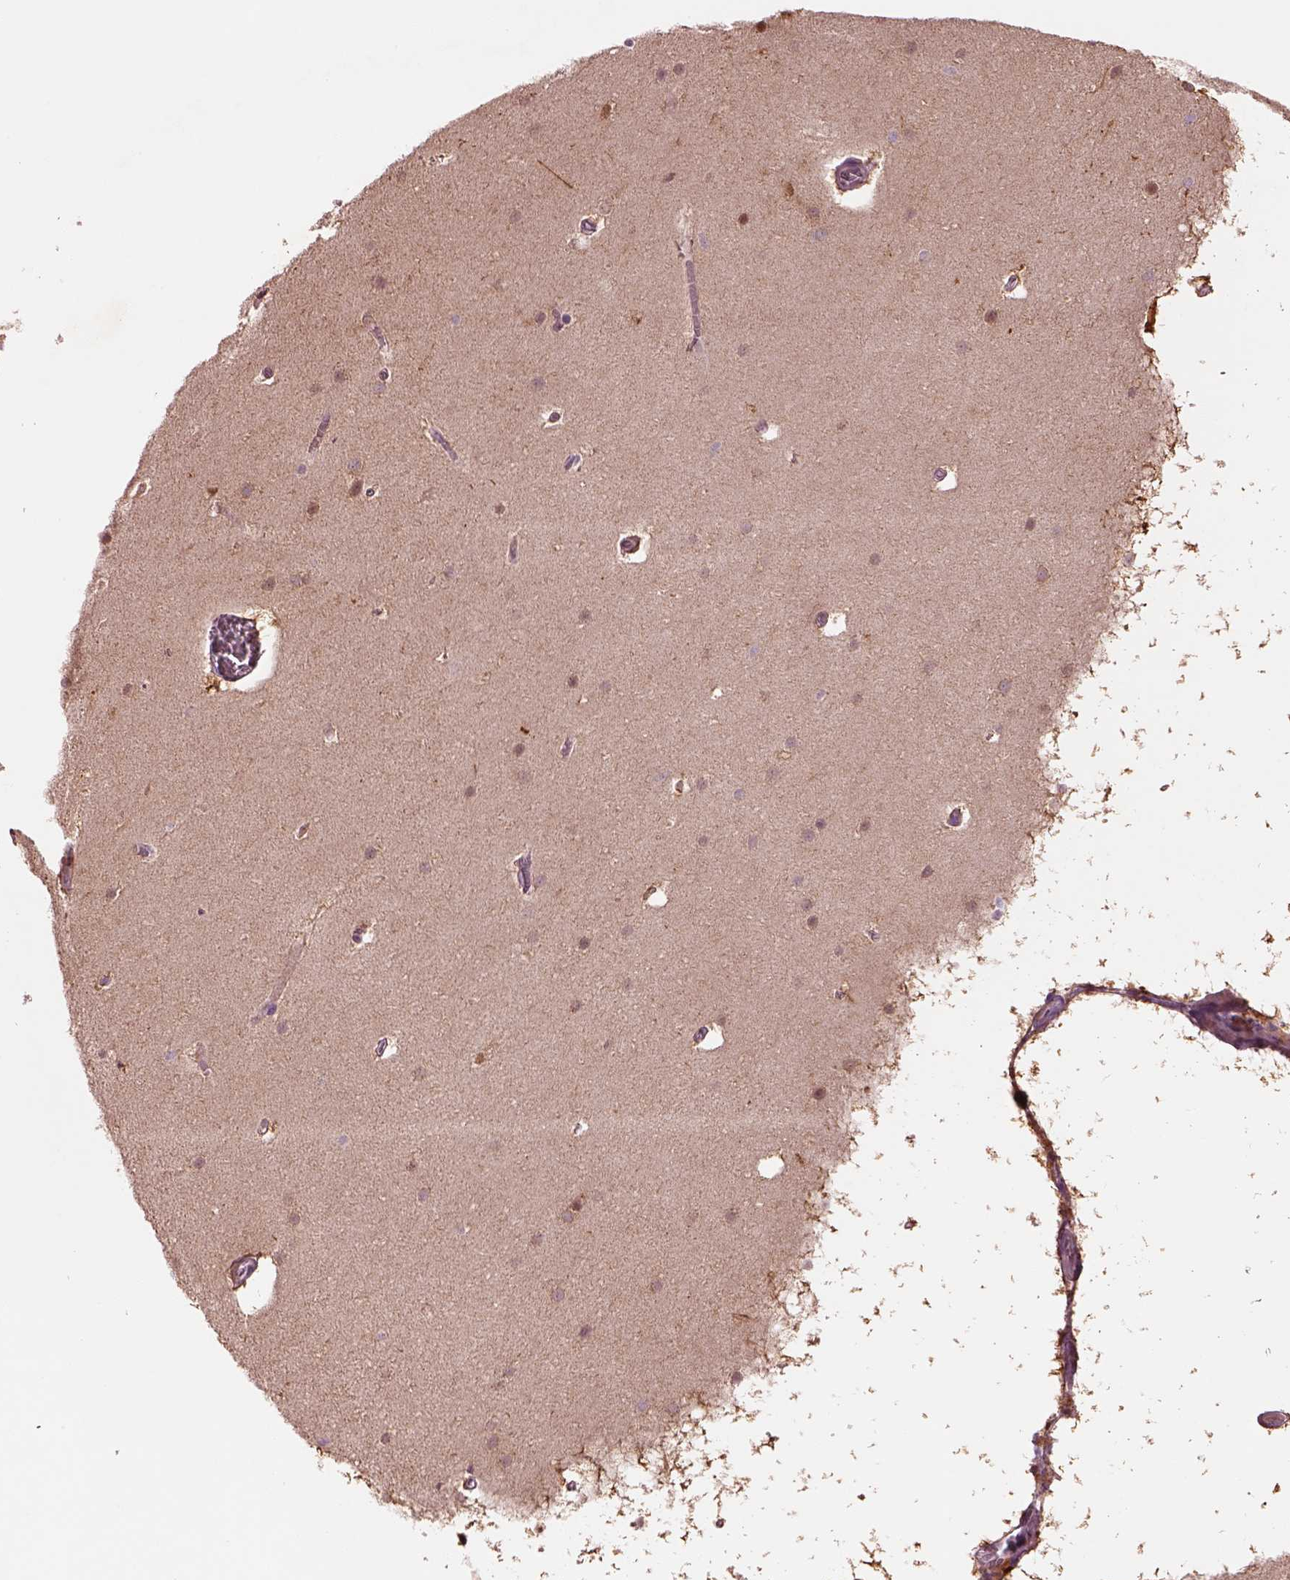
{"staining": {"intensity": "weak", "quantity": ">75%", "location": "cytoplasmic/membranous"}, "tissue": "cerebellum", "cell_type": "Cells in granular layer", "image_type": "normal", "snomed": [{"axis": "morphology", "description": "Normal tissue, NOS"}, {"axis": "topography", "description": "Cerebellum"}], "caption": "Immunohistochemical staining of unremarkable human cerebellum demonstrates weak cytoplasmic/membranous protein staining in about >75% of cells in granular layer. The staining was performed using DAB (3,3'-diaminobenzidine), with brown indicating positive protein expression. Nuclei are stained blue with hematoxylin.", "gene": "PLPP7", "patient": {"sex": "male", "age": 70}}